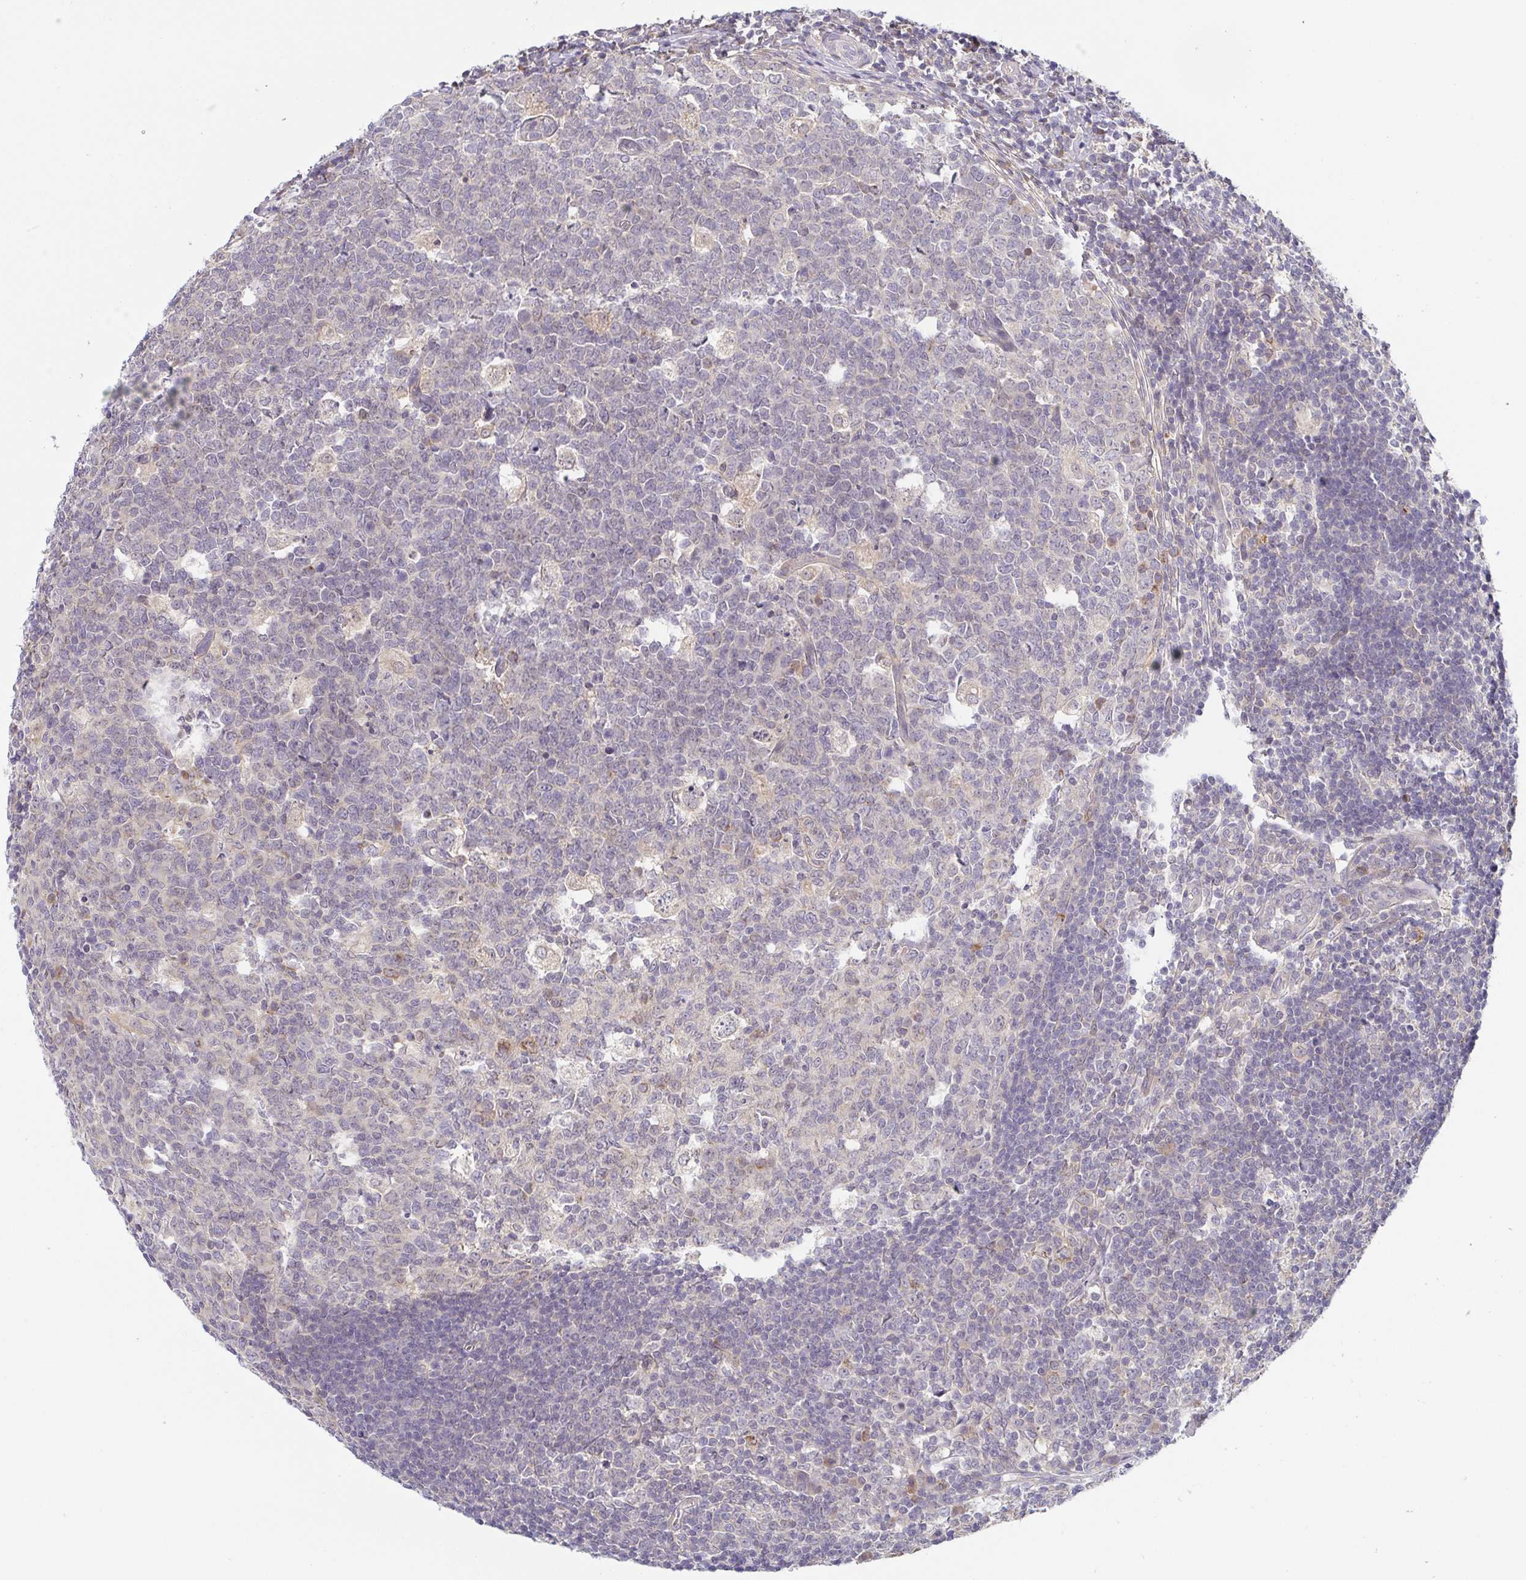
{"staining": {"intensity": "weak", "quantity": "<25%", "location": "cytoplasmic/membranous"}, "tissue": "appendix", "cell_type": "Glandular cells", "image_type": "normal", "snomed": [{"axis": "morphology", "description": "Normal tissue, NOS"}, {"axis": "topography", "description": "Appendix"}], "caption": "Protein analysis of benign appendix demonstrates no significant staining in glandular cells.", "gene": "BCL2L1", "patient": {"sex": "male", "age": 18}}